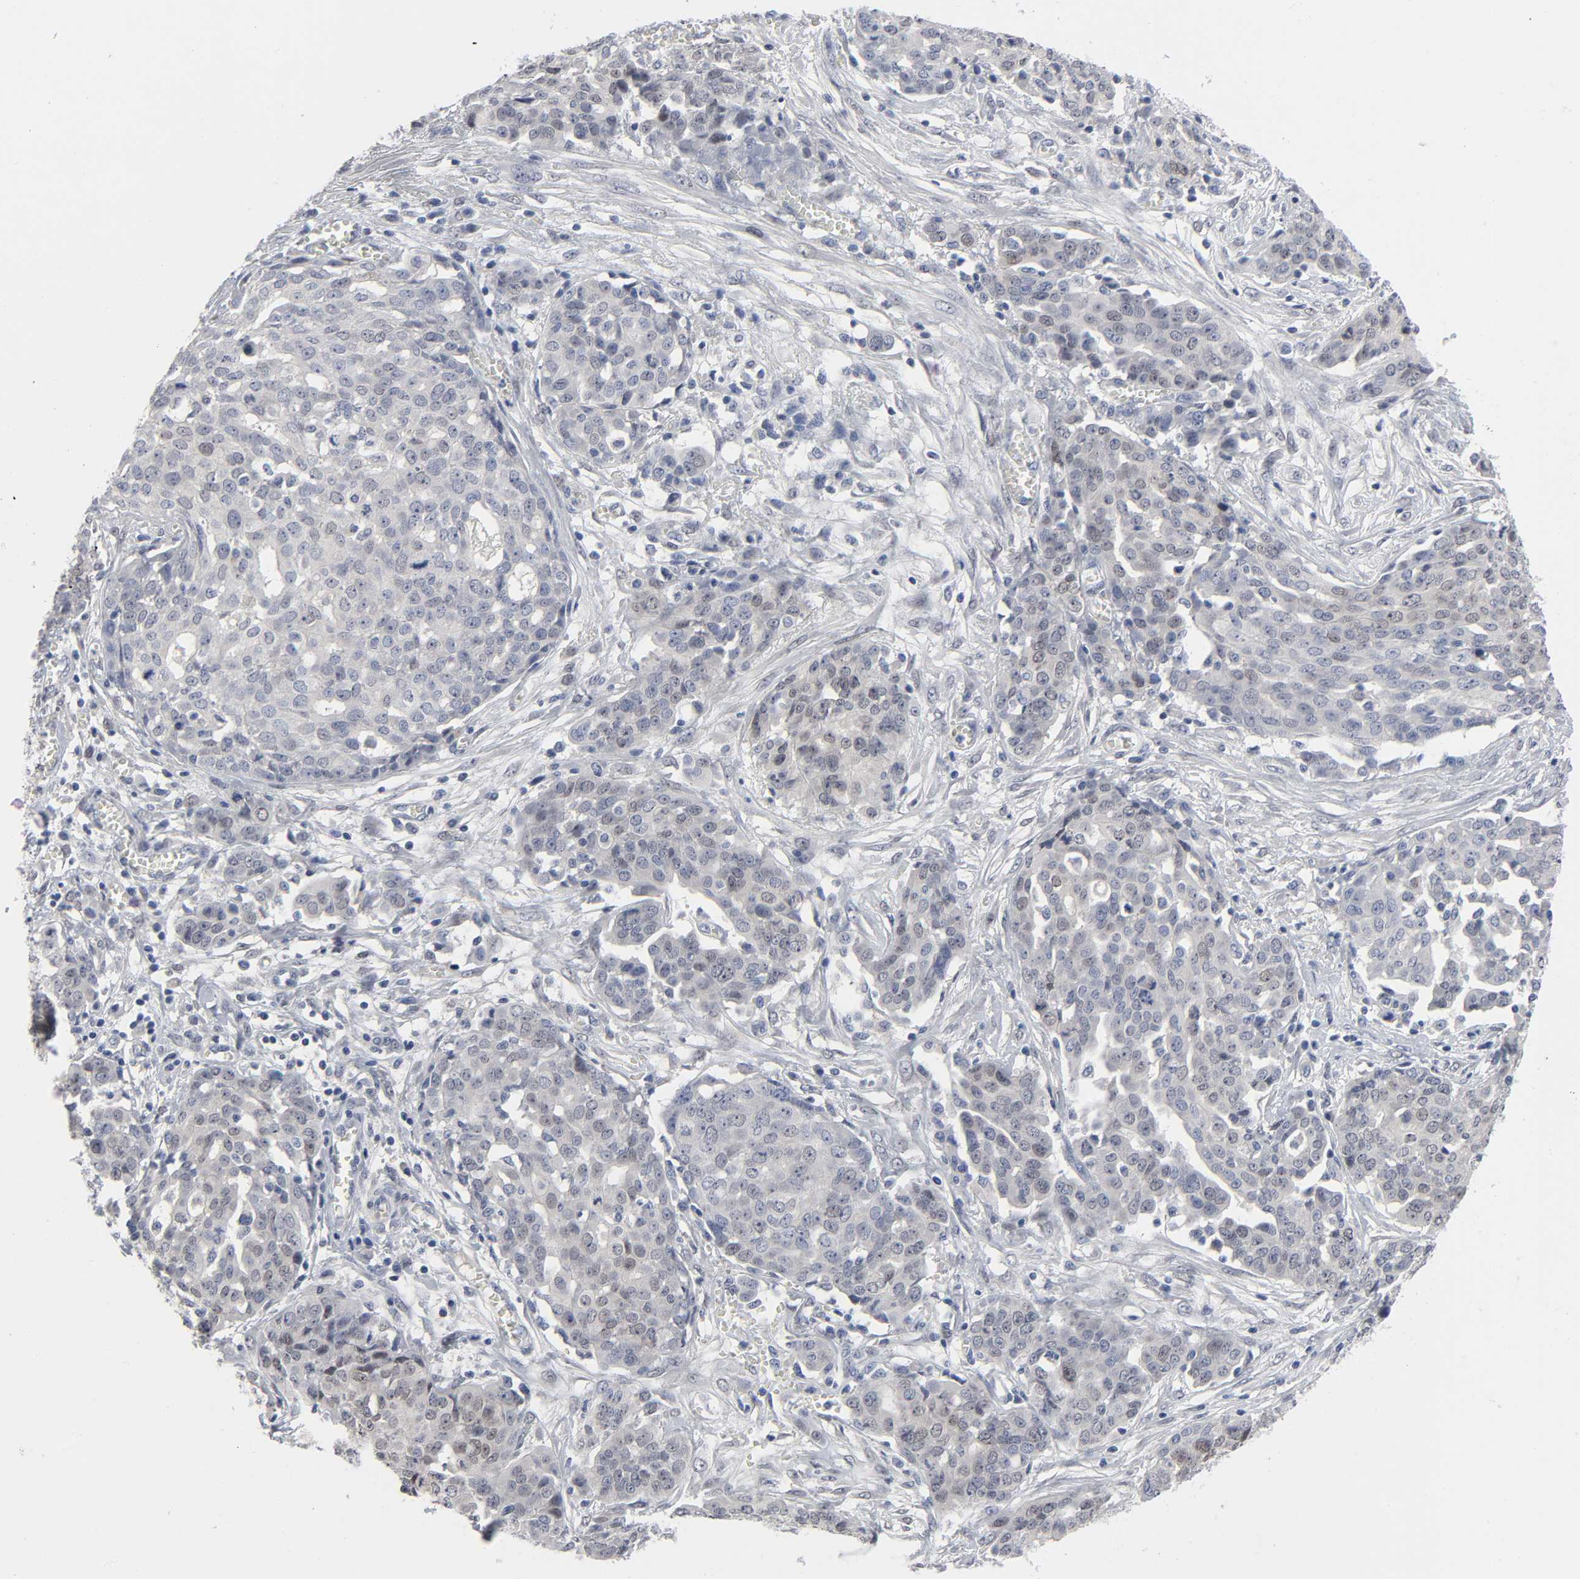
{"staining": {"intensity": "weak", "quantity": "<25%", "location": "nuclear"}, "tissue": "ovarian cancer", "cell_type": "Tumor cells", "image_type": "cancer", "snomed": [{"axis": "morphology", "description": "Cystadenocarcinoma, serous, NOS"}, {"axis": "topography", "description": "Soft tissue"}, {"axis": "topography", "description": "Ovary"}], "caption": "Image shows no protein positivity in tumor cells of ovarian cancer tissue.", "gene": "SALL2", "patient": {"sex": "female", "age": 57}}